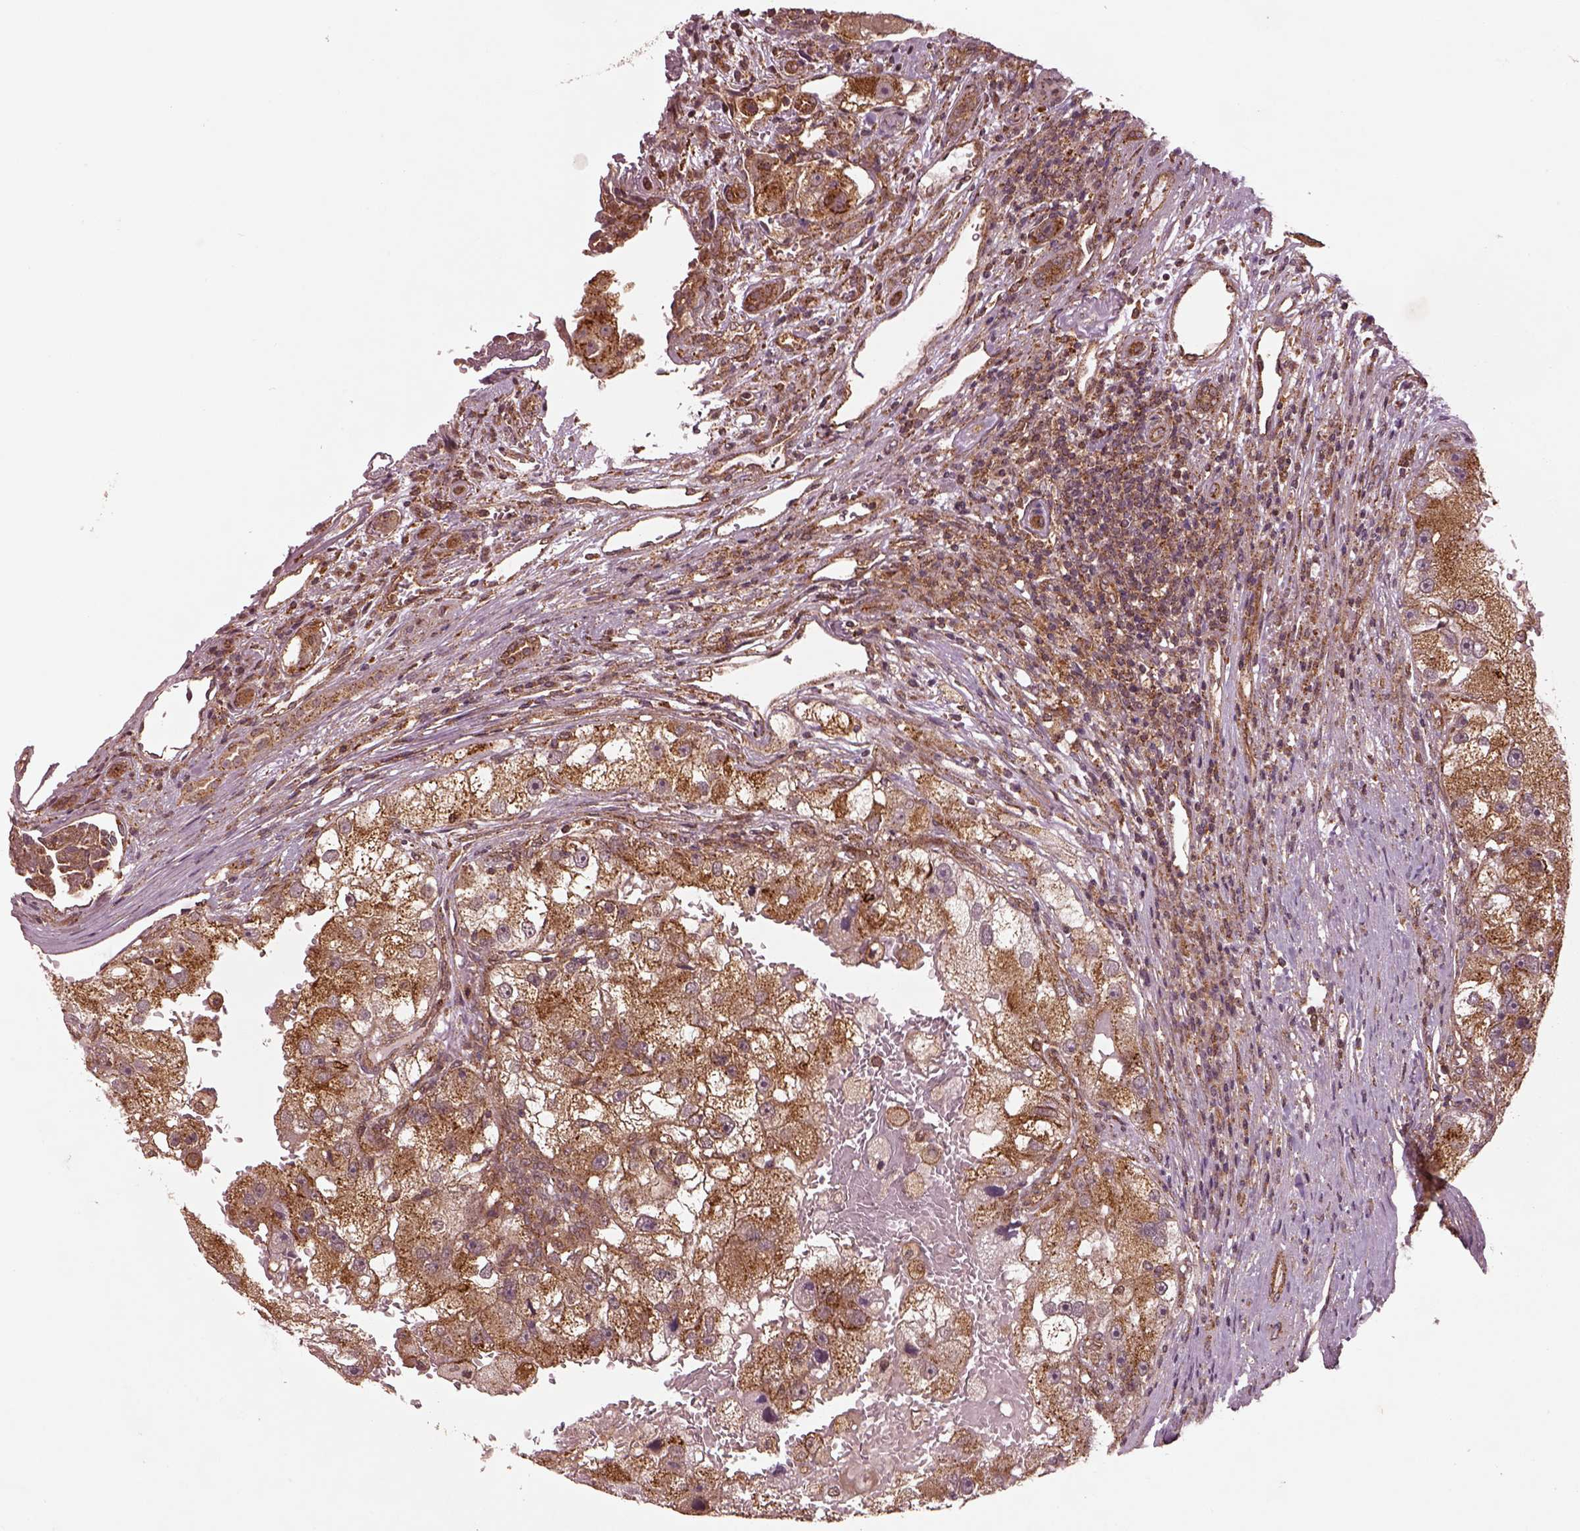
{"staining": {"intensity": "strong", "quantity": "<25%", "location": "cytoplasmic/membranous"}, "tissue": "renal cancer", "cell_type": "Tumor cells", "image_type": "cancer", "snomed": [{"axis": "morphology", "description": "Adenocarcinoma, NOS"}, {"axis": "topography", "description": "Kidney"}], "caption": "Protein expression analysis of renal cancer (adenocarcinoma) exhibits strong cytoplasmic/membranous staining in approximately <25% of tumor cells.", "gene": "WASHC2A", "patient": {"sex": "male", "age": 63}}